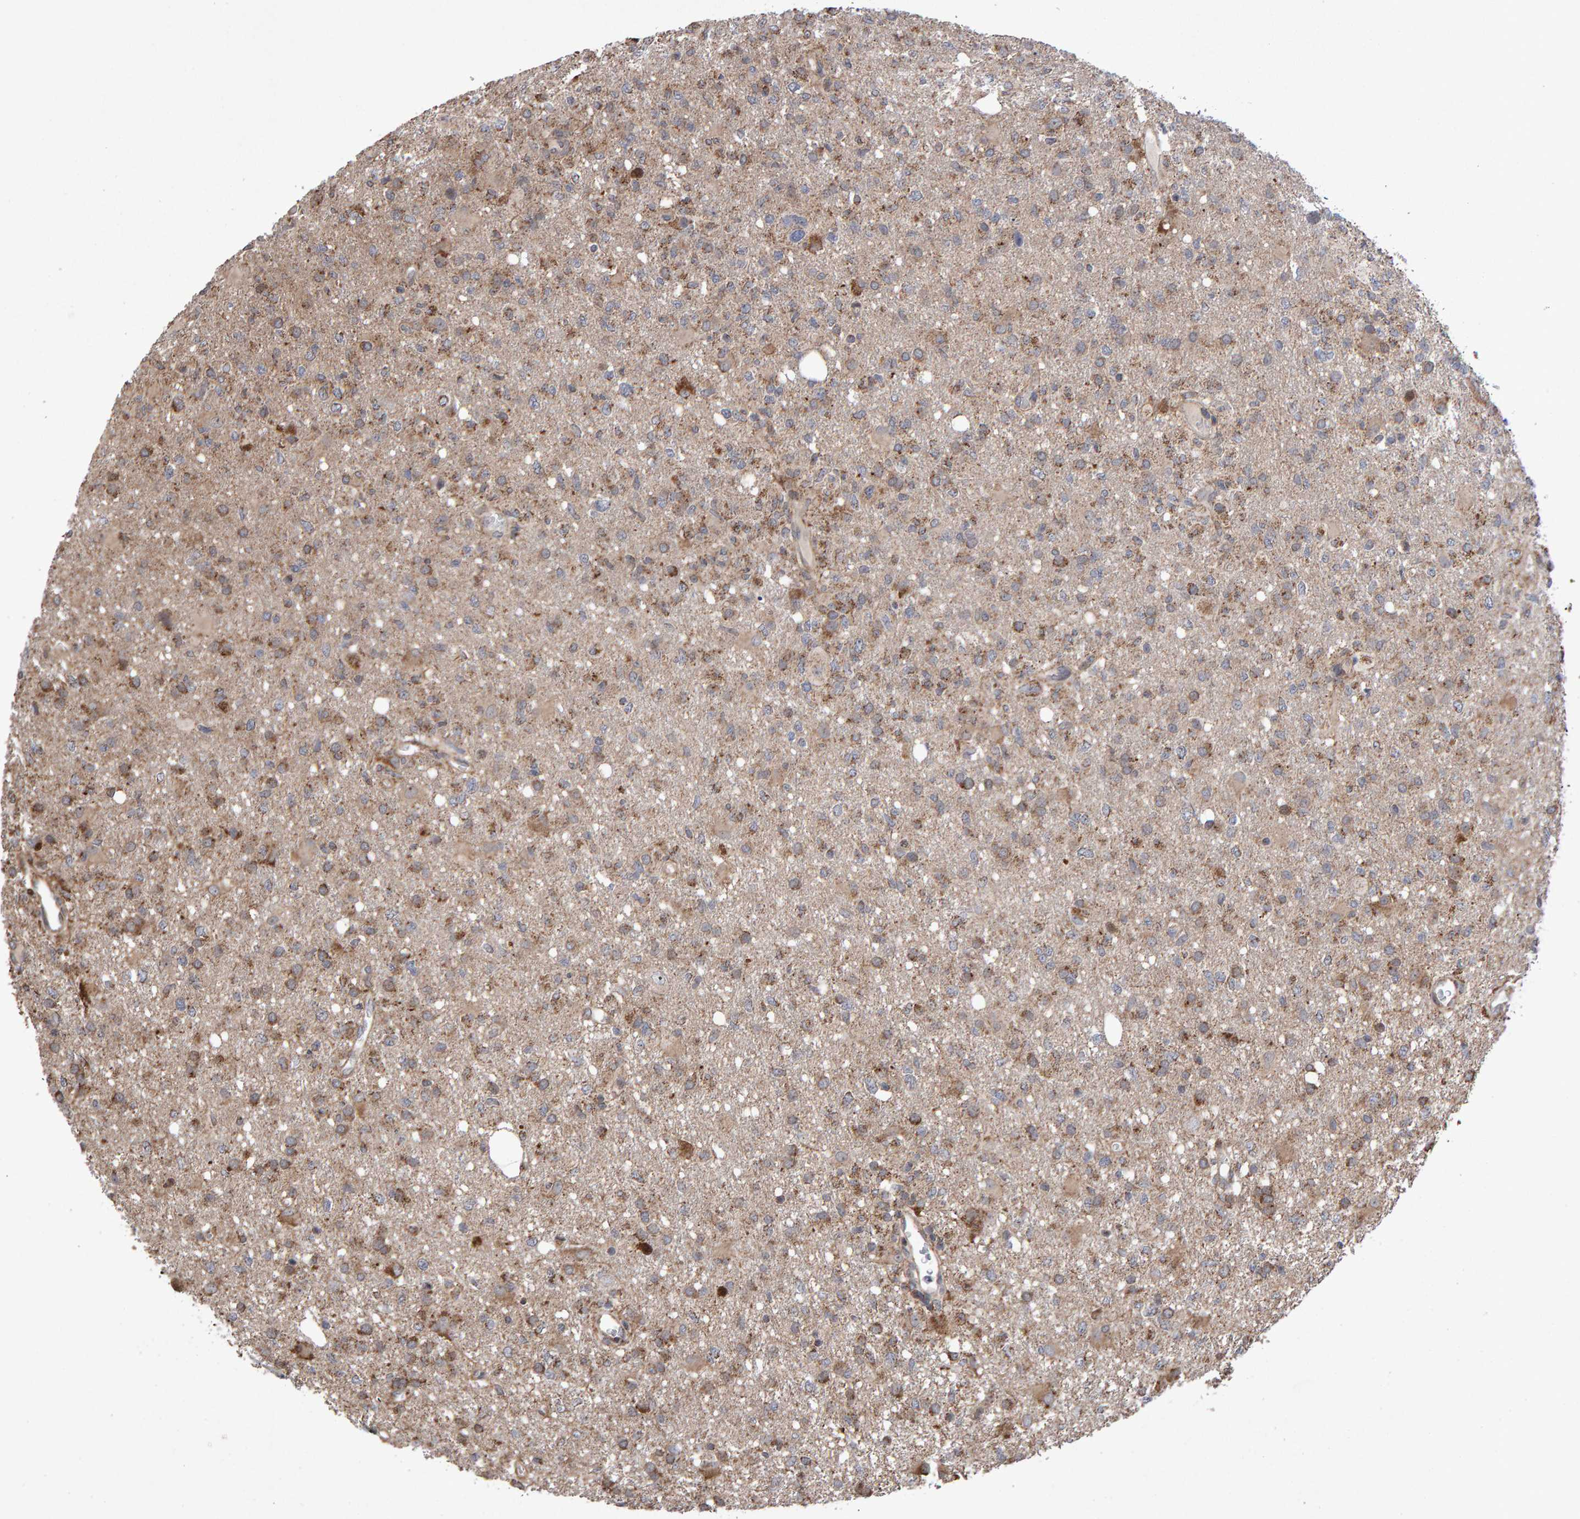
{"staining": {"intensity": "weak", "quantity": ">75%", "location": "cytoplasmic/membranous"}, "tissue": "glioma", "cell_type": "Tumor cells", "image_type": "cancer", "snomed": [{"axis": "morphology", "description": "Glioma, malignant, High grade"}, {"axis": "topography", "description": "Brain"}], "caption": "Weak cytoplasmic/membranous protein expression is appreciated in about >75% of tumor cells in malignant high-grade glioma.", "gene": "PECR", "patient": {"sex": "female", "age": 57}}